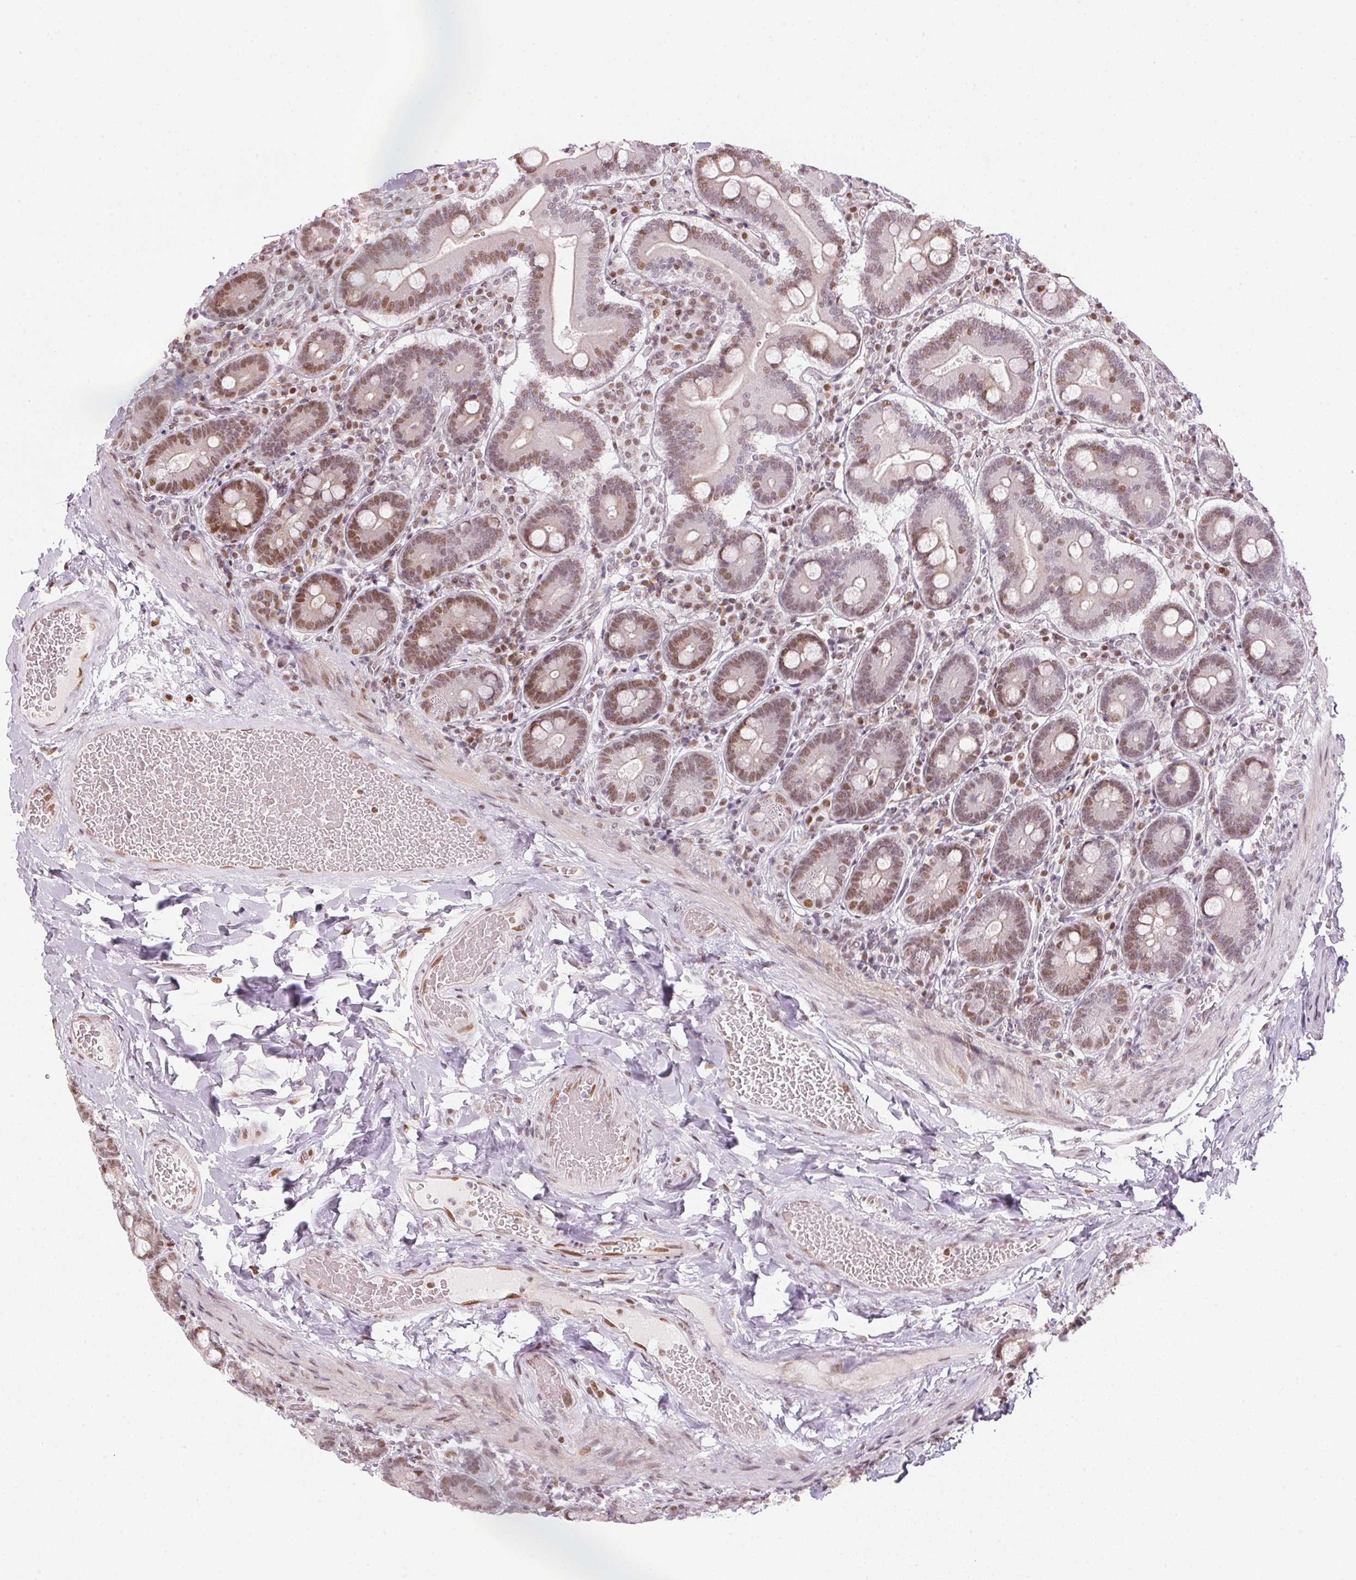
{"staining": {"intensity": "moderate", "quantity": ">75%", "location": "nuclear"}, "tissue": "duodenum", "cell_type": "Glandular cells", "image_type": "normal", "snomed": [{"axis": "morphology", "description": "Normal tissue, NOS"}, {"axis": "topography", "description": "Duodenum"}], "caption": "Protein staining displays moderate nuclear staining in approximately >75% of glandular cells in benign duodenum.", "gene": "KAT6A", "patient": {"sex": "female", "age": 62}}